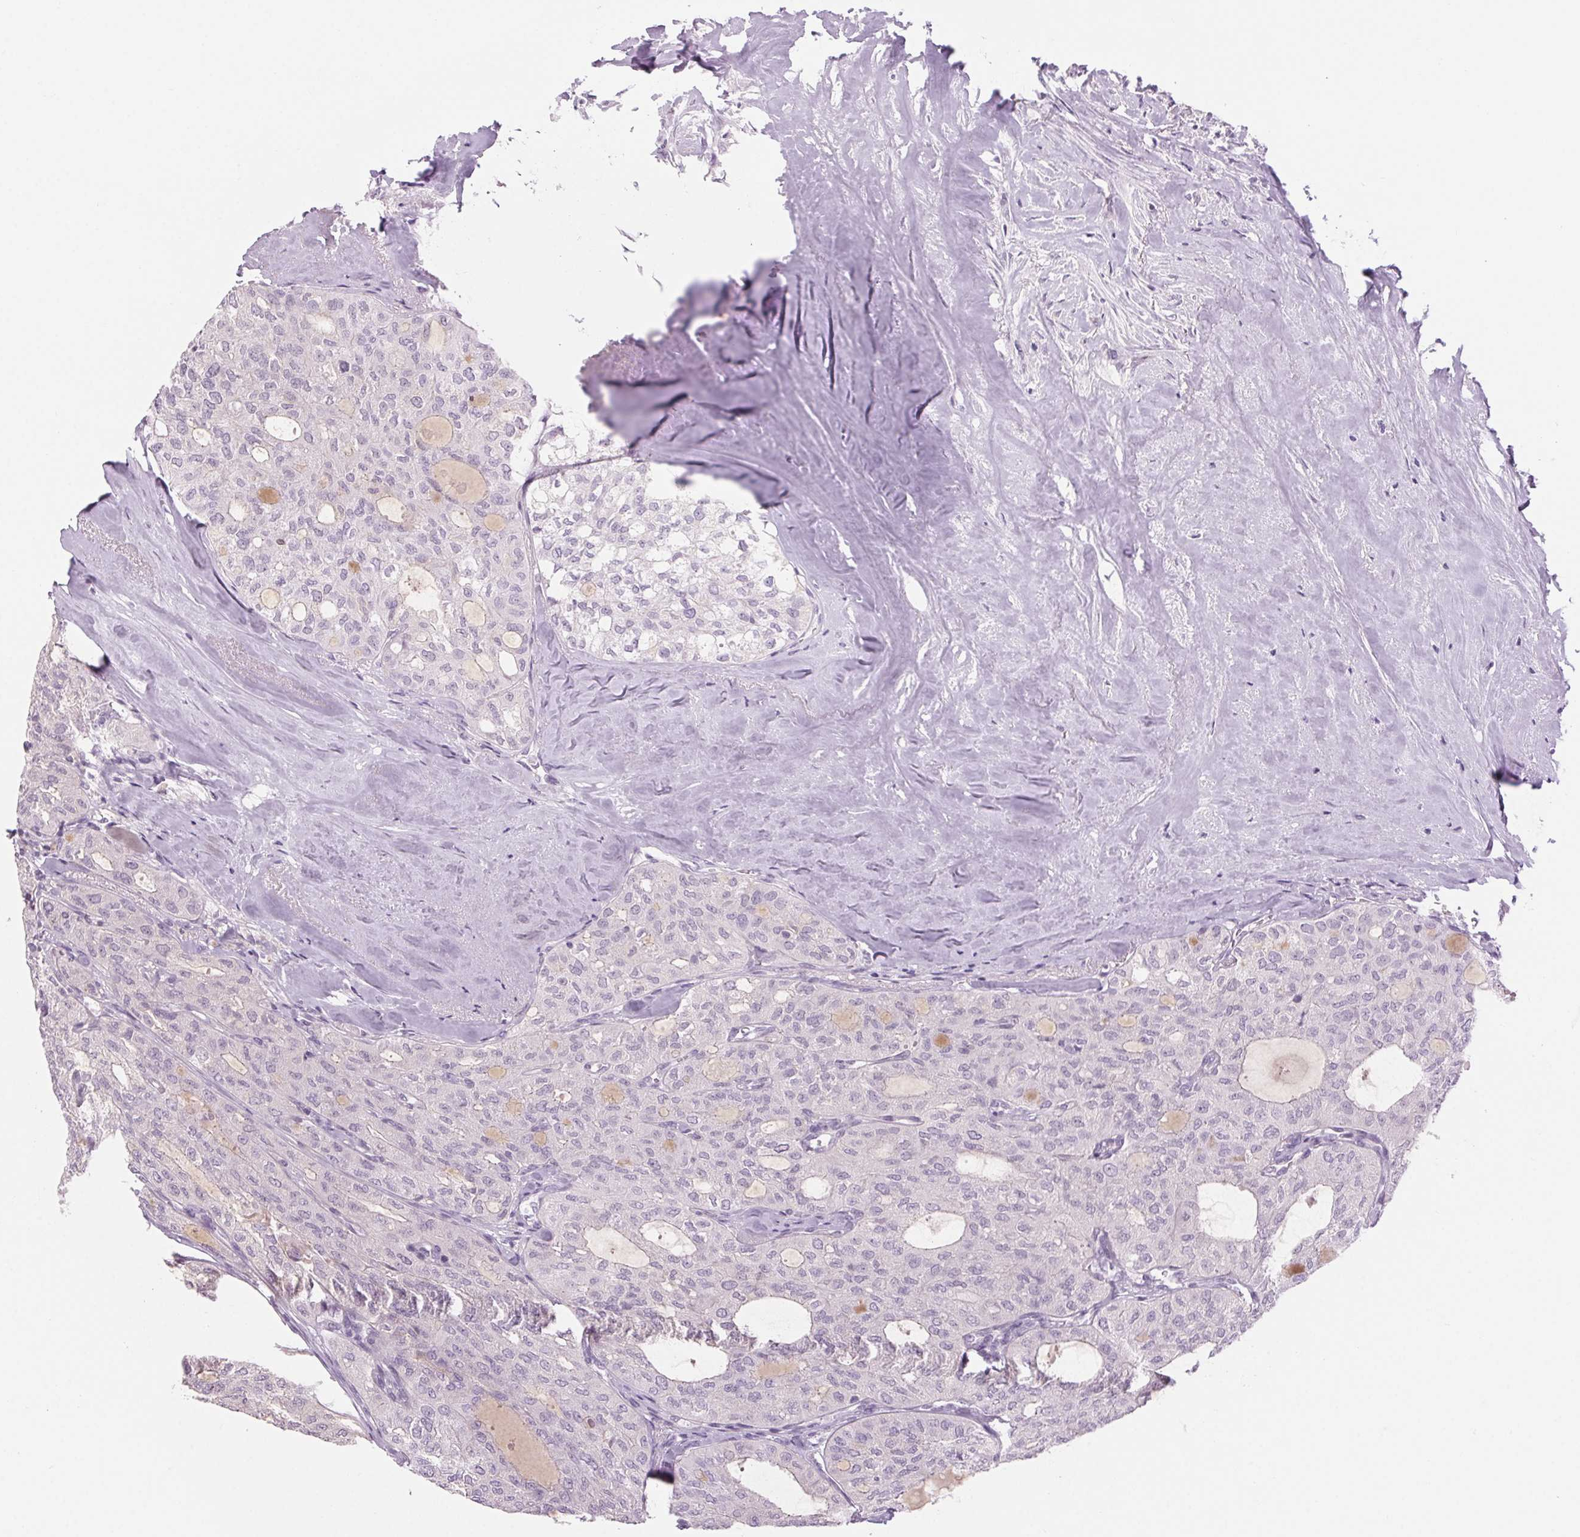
{"staining": {"intensity": "negative", "quantity": "none", "location": "none"}, "tissue": "thyroid cancer", "cell_type": "Tumor cells", "image_type": "cancer", "snomed": [{"axis": "morphology", "description": "Follicular adenoma carcinoma, NOS"}, {"axis": "topography", "description": "Thyroid gland"}], "caption": "Immunohistochemical staining of human follicular adenoma carcinoma (thyroid) demonstrates no significant positivity in tumor cells.", "gene": "SLC6A19", "patient": {"sex": "male", "age": 75}}